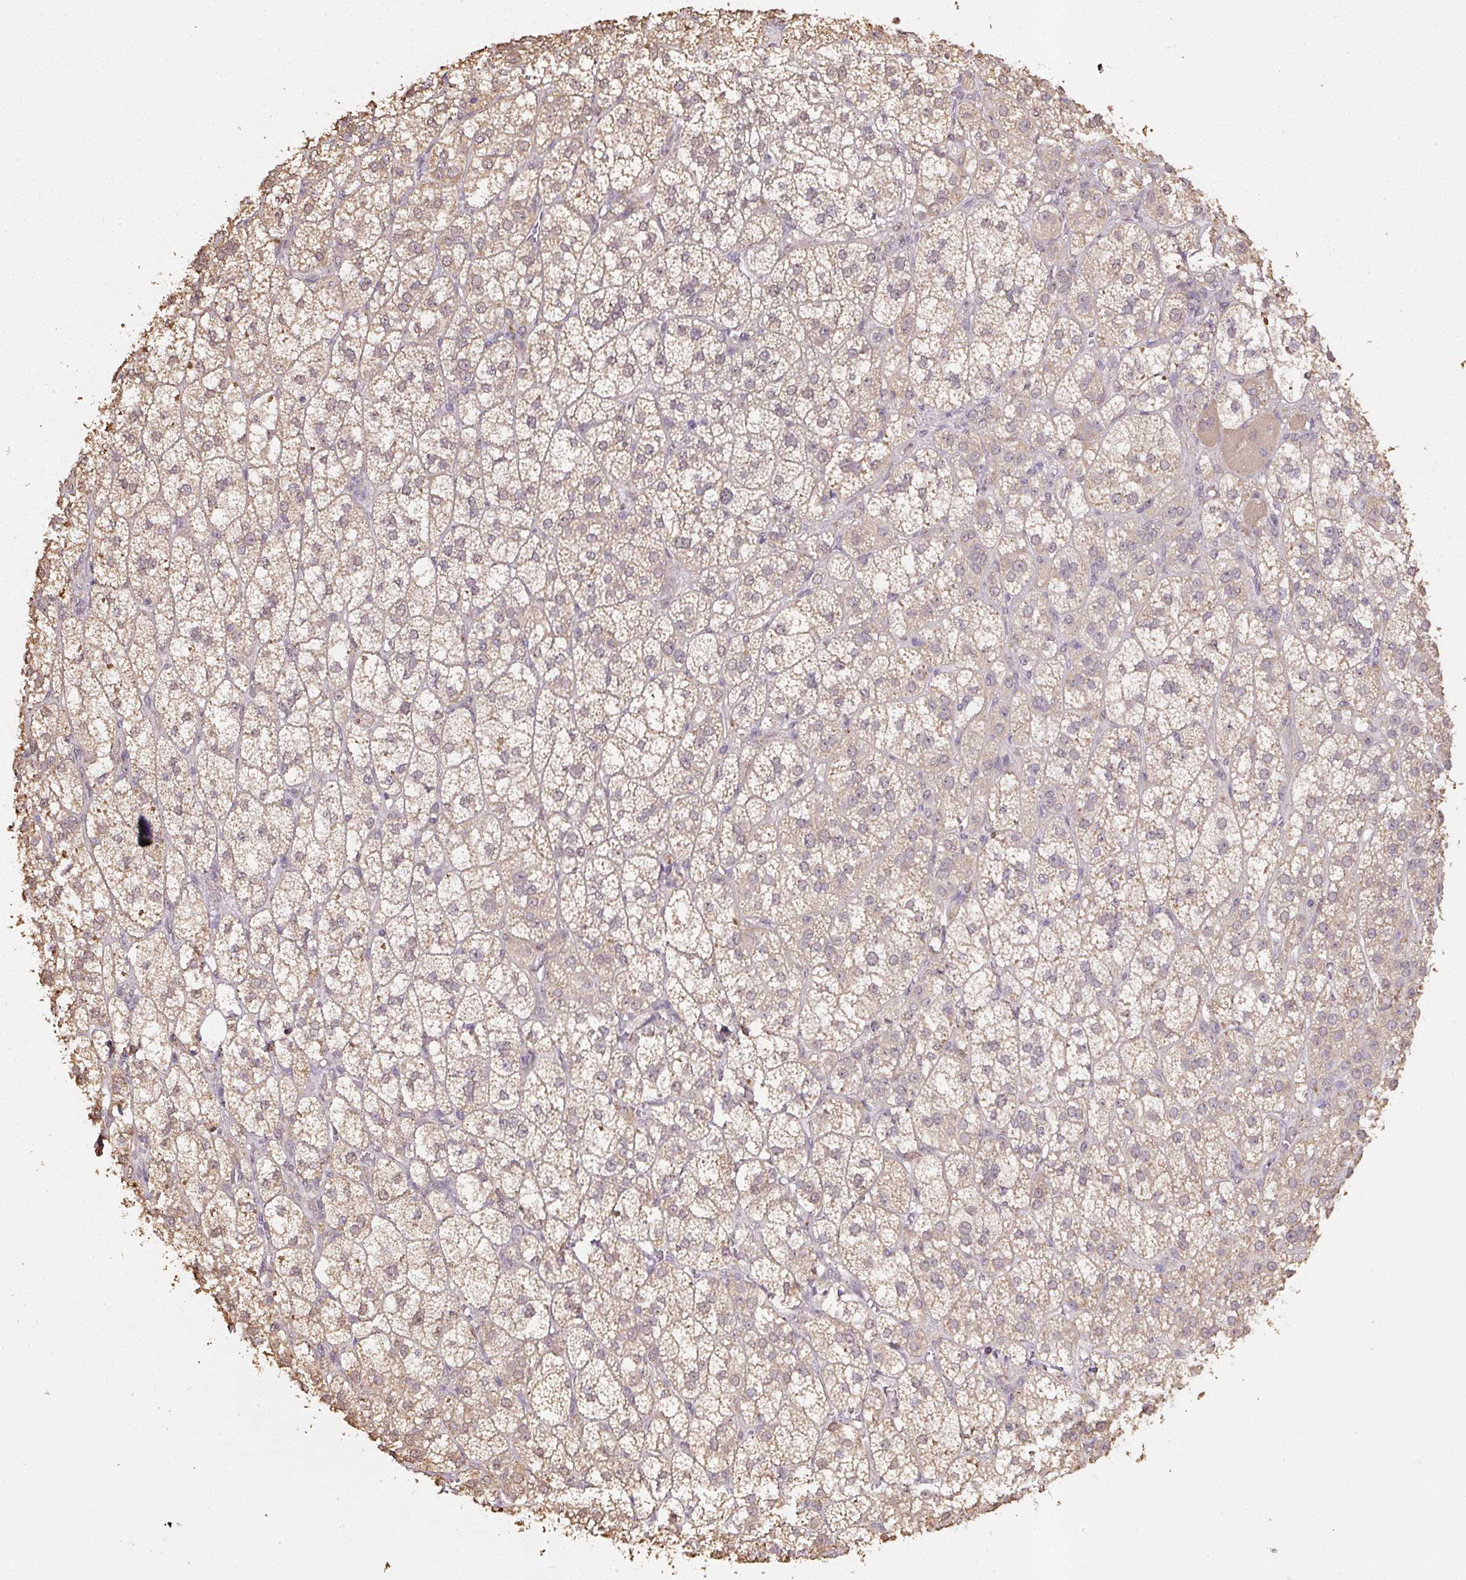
{"staining": {"intensity": "moderate", "quantity": ">75%", "location": "cytoplasmic/membranous"}, "tissue": "adrenal gland", "cell_type": "Glandular cells", "image_type": "normal", "snomed": [{"axis": "morphology", "description": "Normal tissue, NOS"}, {"axis": "topography", "description": "Adrenal gland"}], "caption": "The micrograph demonstrates staining of benign adrenal gland, revealing moderate cytoplasmic/membranous protein expression (brown color) within glandular cells.", "gene": "TMEM170B", "patient": {"sex": "female", "age": 60}}